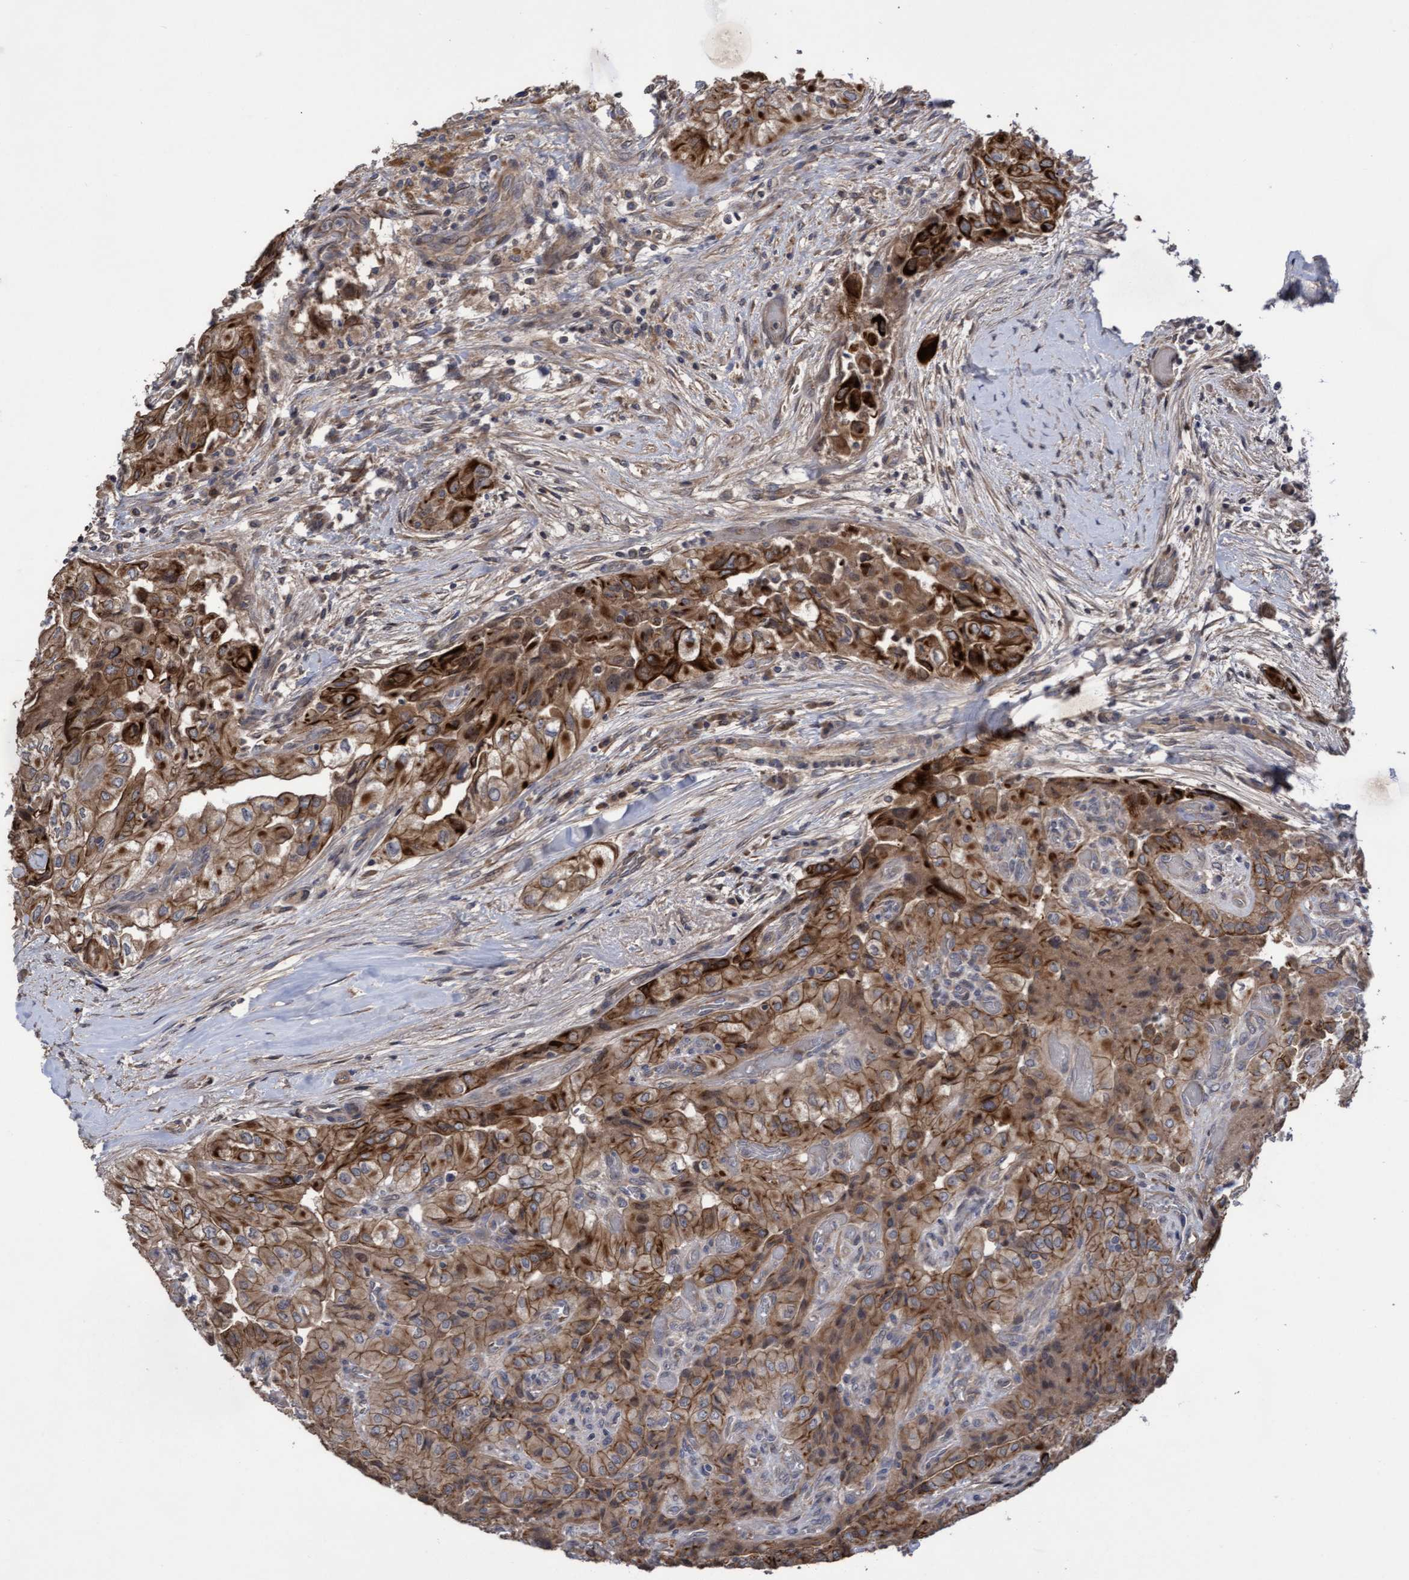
{"staining": {"intensity": "strong", "quantity": "<25%", "location": "cytoplasmic/membranous"}, "tissue": "thyroid cancer", "cell_type": "Tumor cells", "image_type": "cancer", "snomed": [{"axis": "morphology", "description": "Papillary adenocarcinoma, NOS"}, {"axis": "topography", "description": "Thyroid gland"}], "caption": "Tumor cells display medium levels of strong cytoplasmic/membranous expression in approximately <25% of cells in thyroid cancer (papillary adenocarcinoma).", "gene": "COBL", "patient": {"sex": "female", "age": 59}}